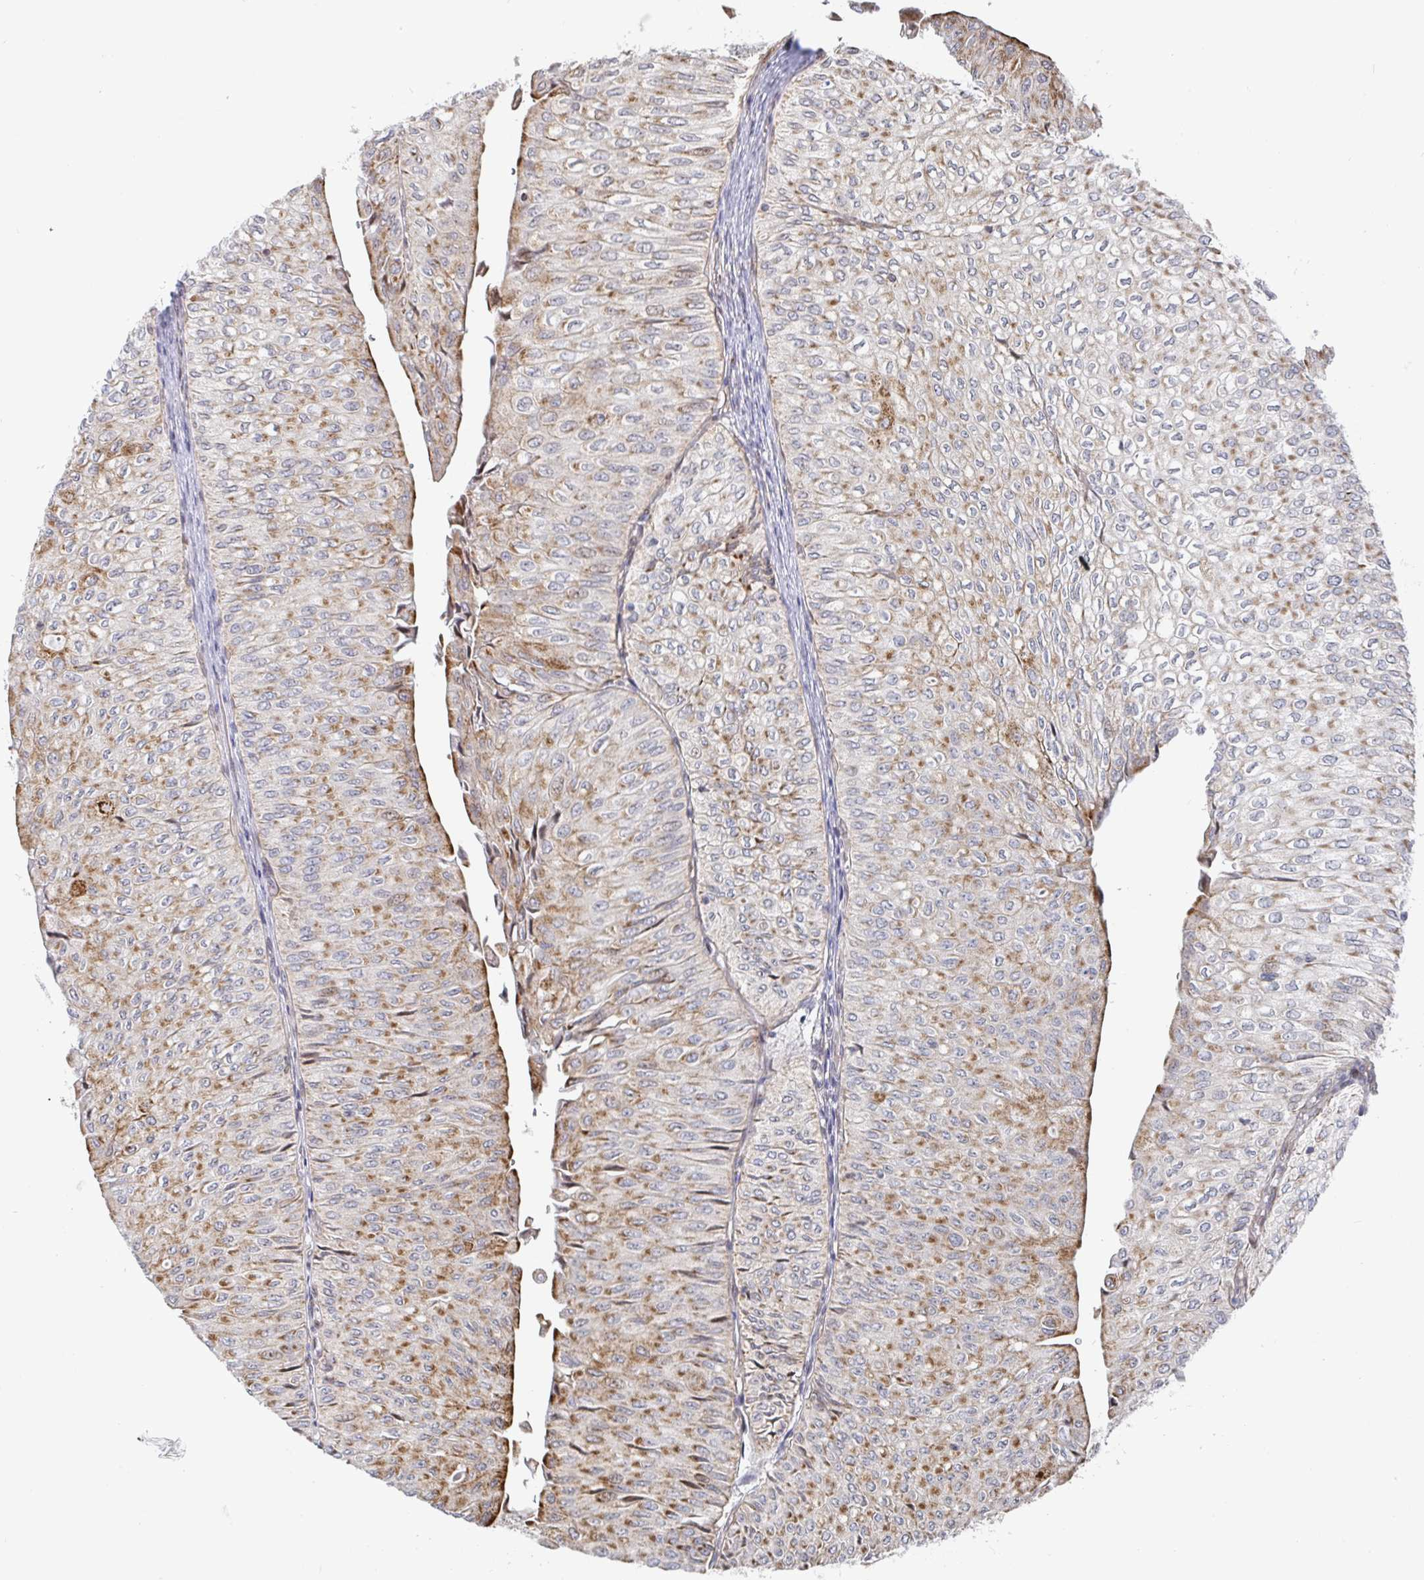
{"staining": {"intensity": "moderate", "quantity": "25%-75%", "location": "cytoplasmic/membranous"}, "tissue": "urothelial cancer", "cell_type": "Tumor cells", "image_type": "cancer", "snomed": [{"axis": "morphology", "description": "Urothelial carcinoma, NOS"}, {"axis": "topography", "description": "Urinary bladder"}], "caption": "The photomicrograph displays a brown stain indicating the presence of a protein in the cytoplasmic/membranous of tumor cells in urothelial cancer. The staining was performed using DAB (3,3'-diaminobenzidine), with brown indicating positive protein expression. Nuclei are stained blue with hematoxylin.", "gene": "STARD8", "patient": {"sex": "male", "age": 62}}